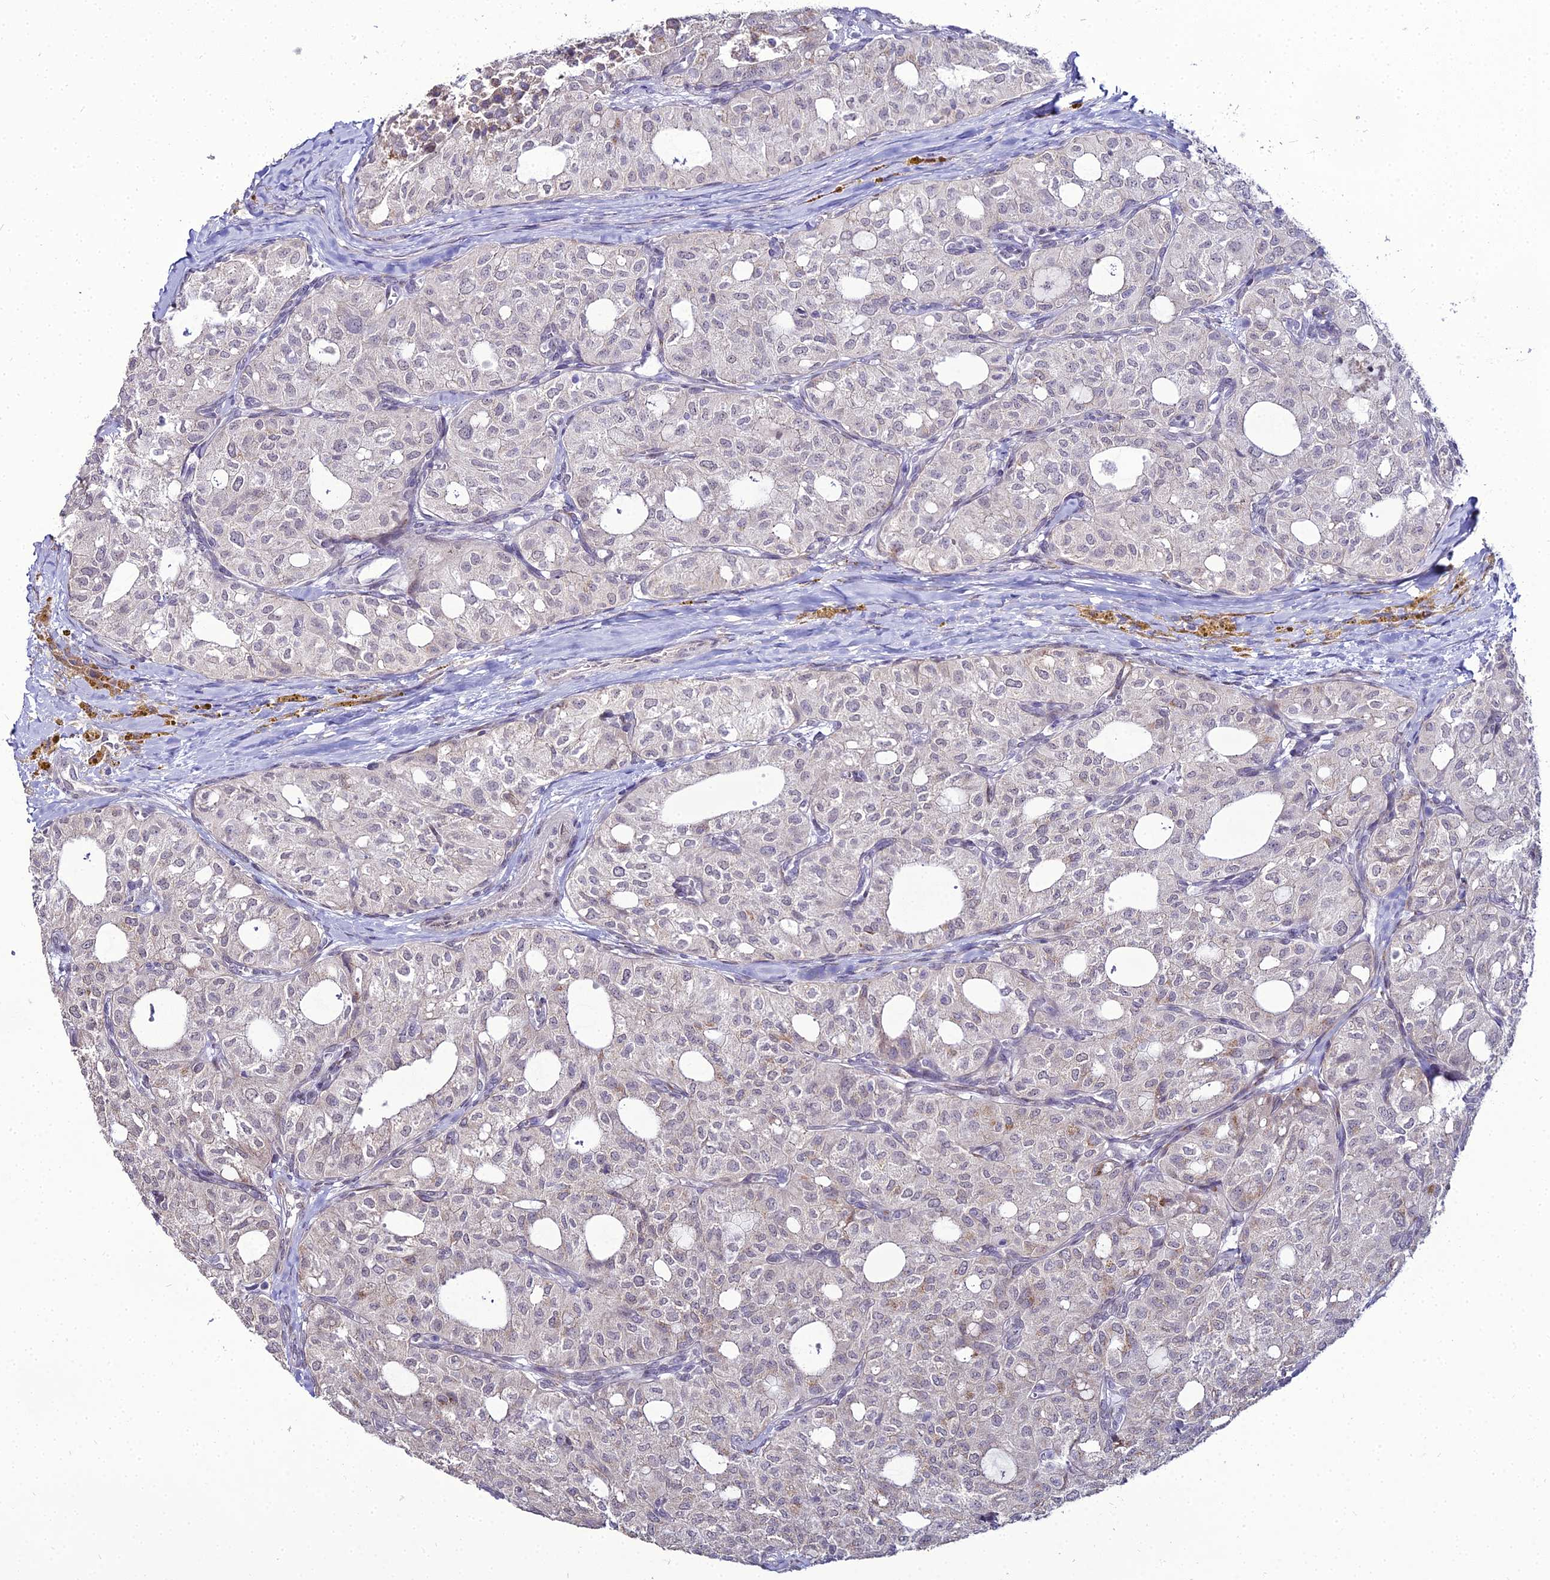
{"staining": {"intensity": "negative", "quantity": "none", "location": "none"}, "tissue": "thyroid cancer", "cell_type": "Tumor cells", "image_type": "cancer", "snomed": [{"axis": "morphology", "description": "Follicular adenoma carcinoma, NOS"}, {"axis": "topography", "description": "Thyroid gland"}], "caption": "High magnification brightfield microscopy of thyroid follicular adenoma carcinoma stained with DAB (3,3'-diaminobenzidine) (brown) and counterstained with hematoxylin (blue): tumor cells show no significant positivity.", "gene": "TROAP", "patient": {"sex": "male", "age": 75}}